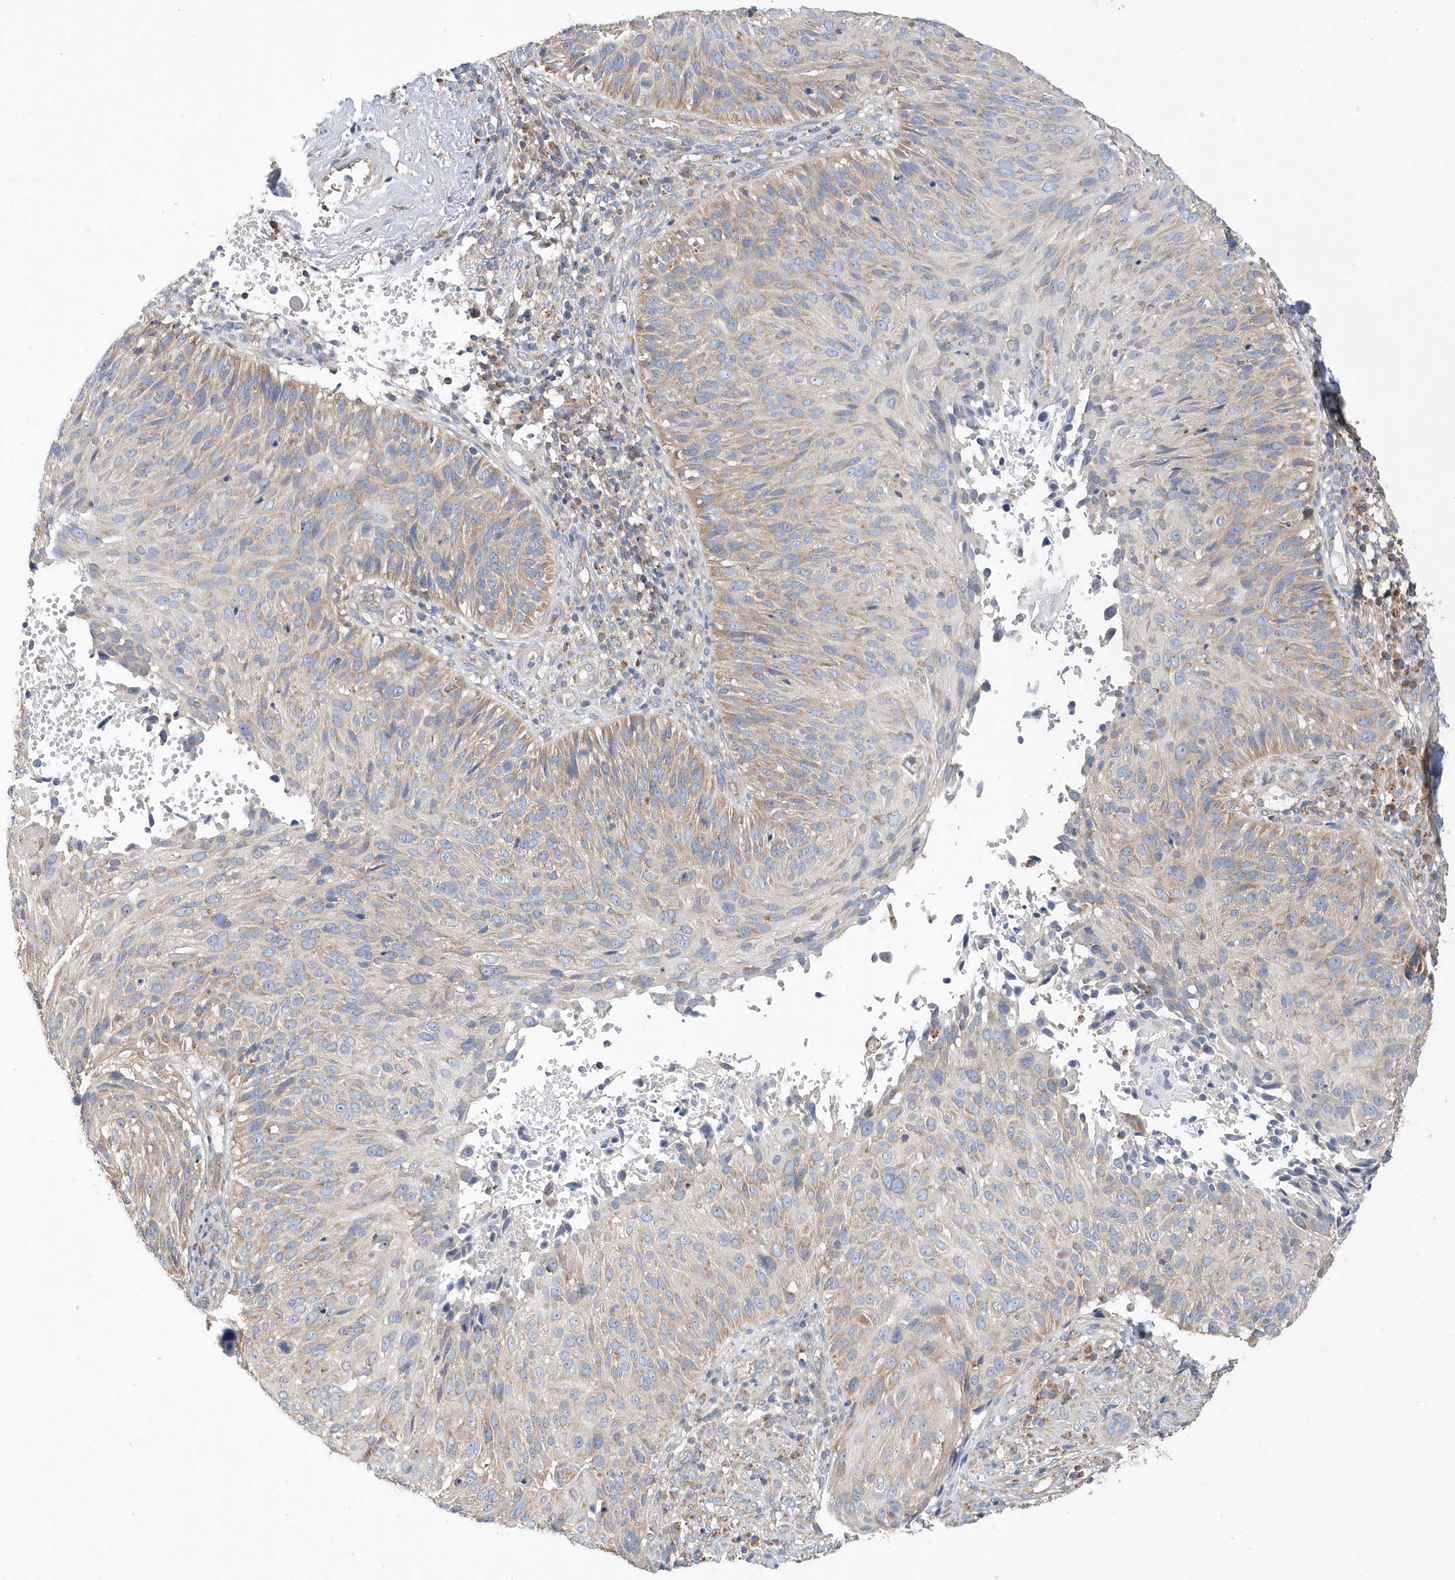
{"staining": {"intensity": "moderate", "quantity": "25%-75%", "location": "cytoplasmic/membranous"}, "tissue": "cervical cancer", "cell_type": "Tumor cells", "image_type": "cancer", "snomed": [{"axis": "morphology", "description": "Squamous cell carcinoma, NOS"}, {"axis": "topography", "description": "Cervix"}], "caption": "A brown stain shows moderate cytoplasmic/membranous positivity of a protein in human cervical squamous cell carcinoma tumor cells.", "gene": "SPATA5", "patient": {"sex": "female", "age": 74}}